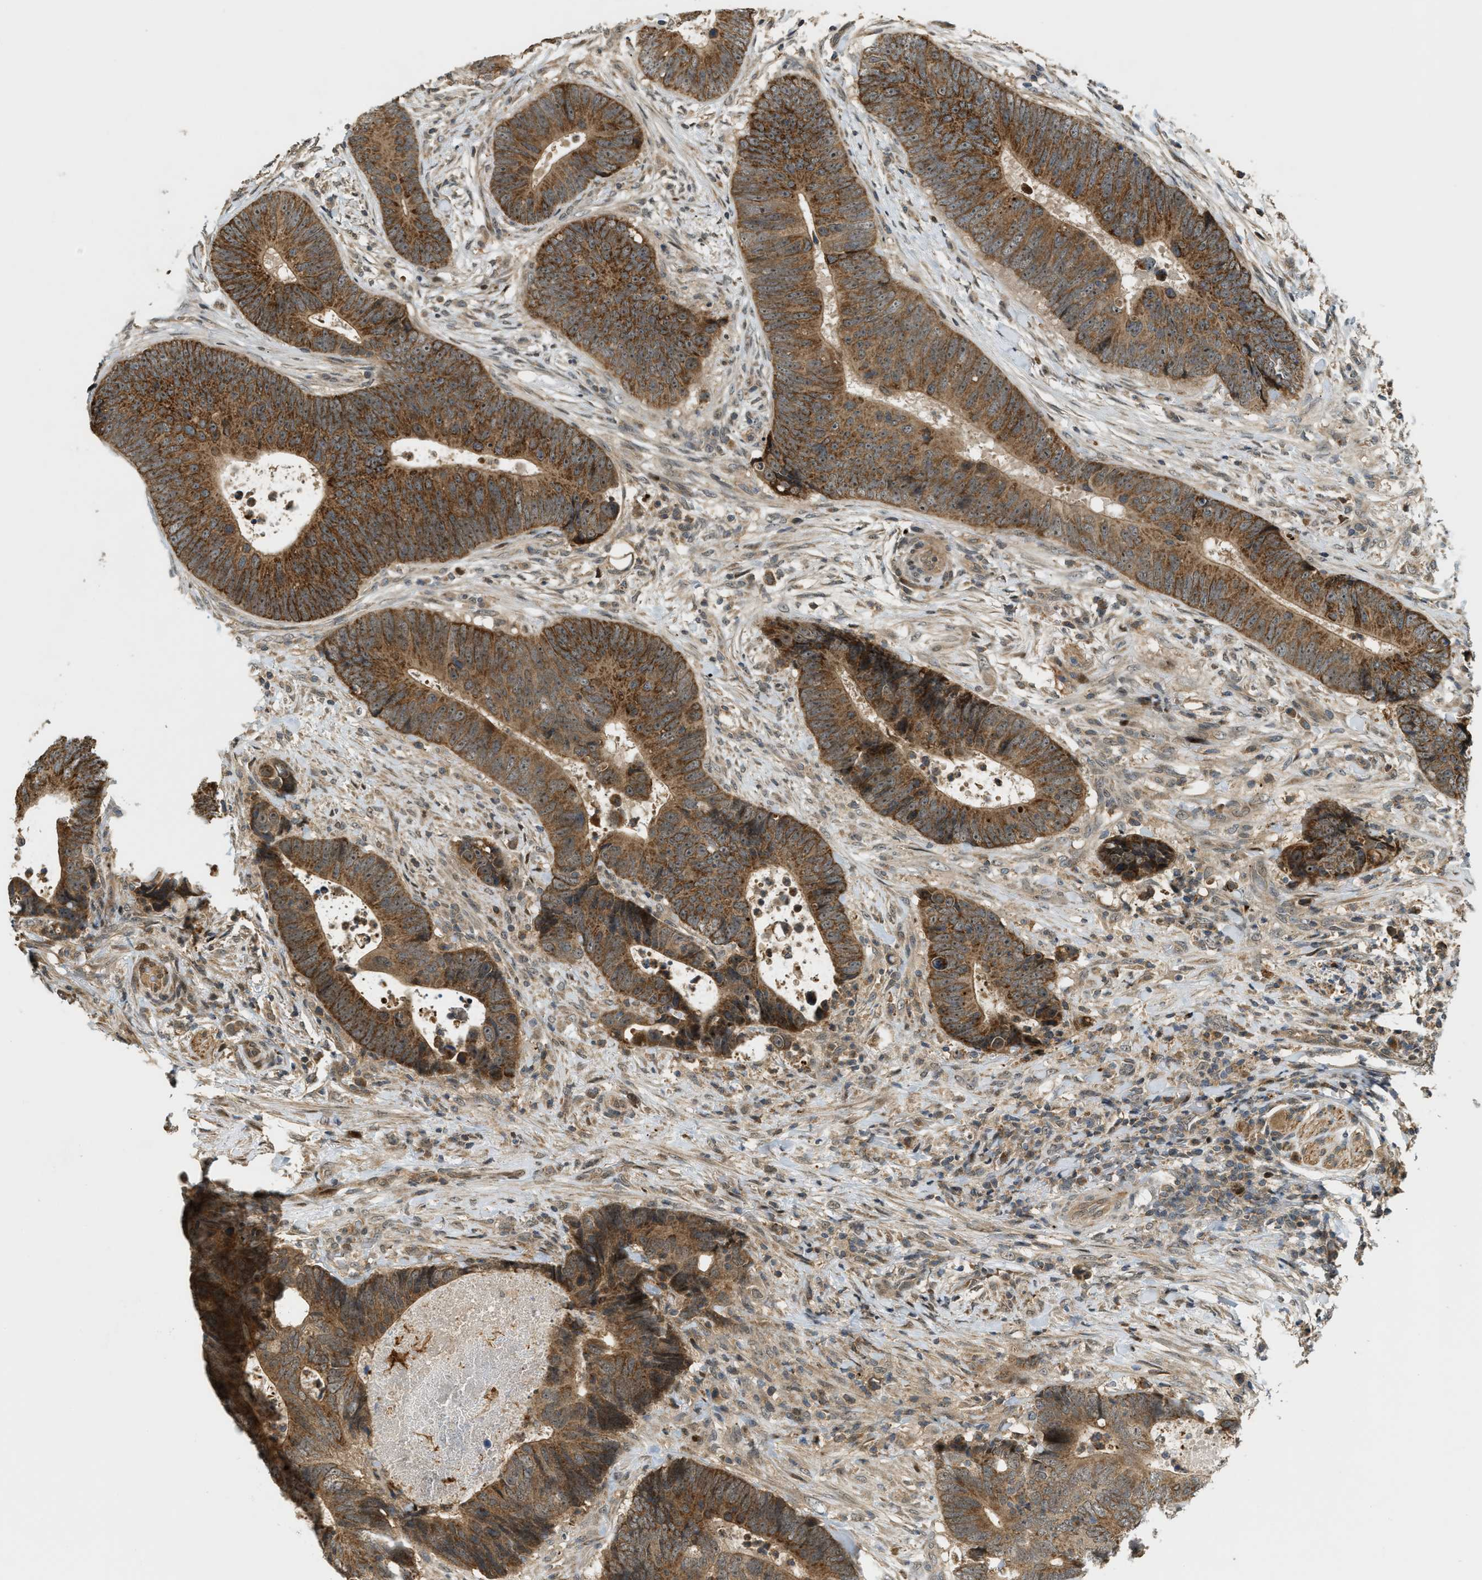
{"staining": {"intensity": "moderate", "quantity": ">75%", "location": "cytoplasmic/membranous,nuclear"}, "tissue": "colorectal cancer", "cell_type": "Tumor cells", "image_type": "cancer", "snomed": [{"axis": "morphology", "description": "Adenocarcinoma, NOS"}, {"axis": "topography", "description": "Colon"}], "caption": "Immunohistochemistry of human colorectal adenocarcinoma reveals medium levels of moderate cytoplasmic/membranous and nuclear positivity in about >75% of tumor cells.", "gene": "TRAPPC14", "patient": {"sex": "male", "age": 56}}